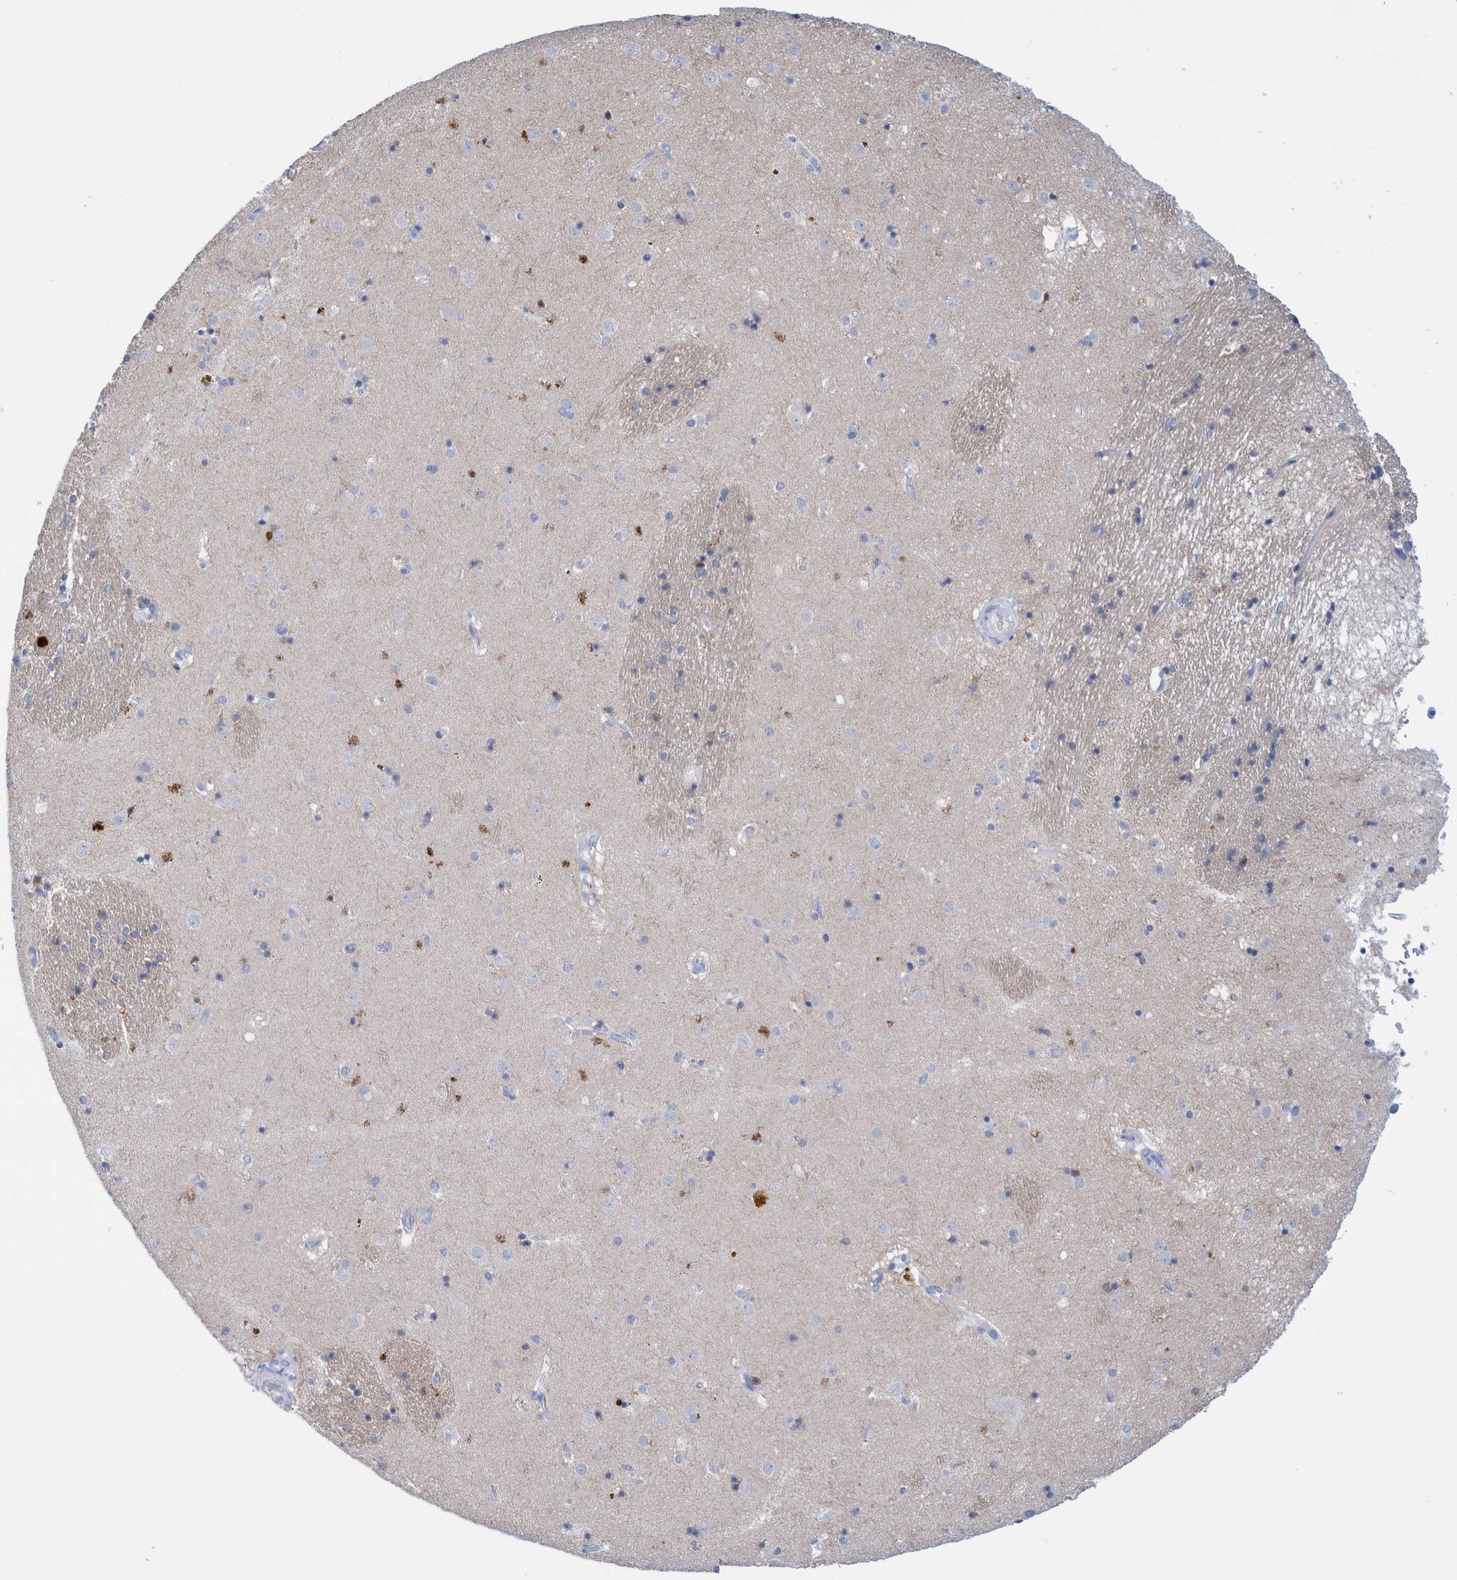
{"staining": {"intensity": "moderate", "quantity": "<25%", "location": "cytoplasmic/membranous"}, "tissue": "caudate", "cell_type": "Glial cells", "image_type": "normal", "snomed": [{"axis": "morphology", "description": "Normal tissue, NOS"}, {"axis": "topography", "description": "Lateral ventricle wall"}], "caption": "DAB (3,3'-diaminobenzidine) immunohistochemical staining of benign human caudate exhibits moderate cytoplasmic/membranous protein expression in about <25% of glial cells. The staining is performed using DAB (3,3'-diaminobenzidine) brown chromogen to label protein expression. The nuclei are counter-stained blue using hematoxylin.", "gene": "PERP", "patient": {"sex": "male", "age": 70}}